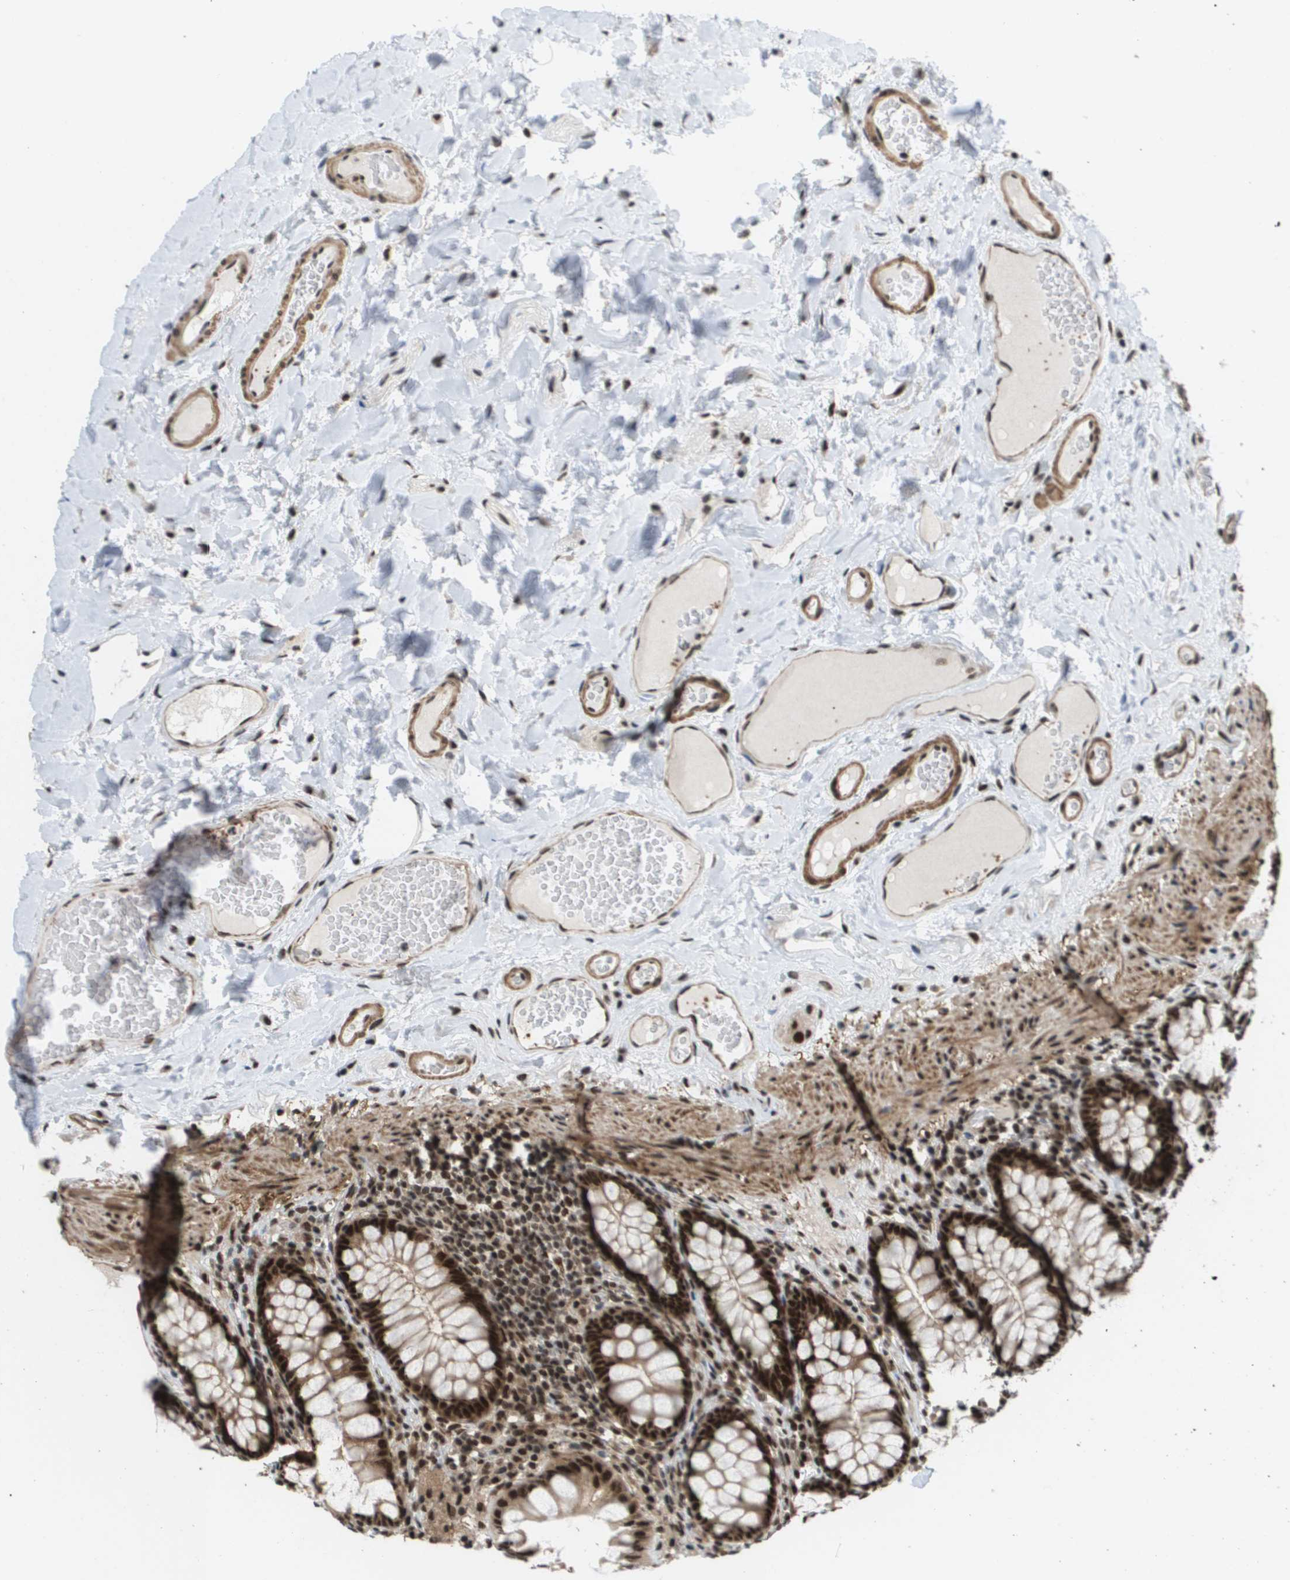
{"staining": {"intensity": "moderate", "quantity": ">75%", "location": "cytoplasmic/membranous"}, "tissue": "colon", "cell_type": "Endothelial cells", "image_type": "normal", "snomed": [{"axis": "morphology", "description": "Normal tissue, NOS"}, {"axis": "topography", "description": "Colon"}], "caption": "An IHC micrograph of normal tissue is shown. Protein staining in brown labels moderate cytoplasmic/membranous positivity in colon within endothelial cells.", "gene": "PRCC", "patient": {"sex": "female", "age": 55}}